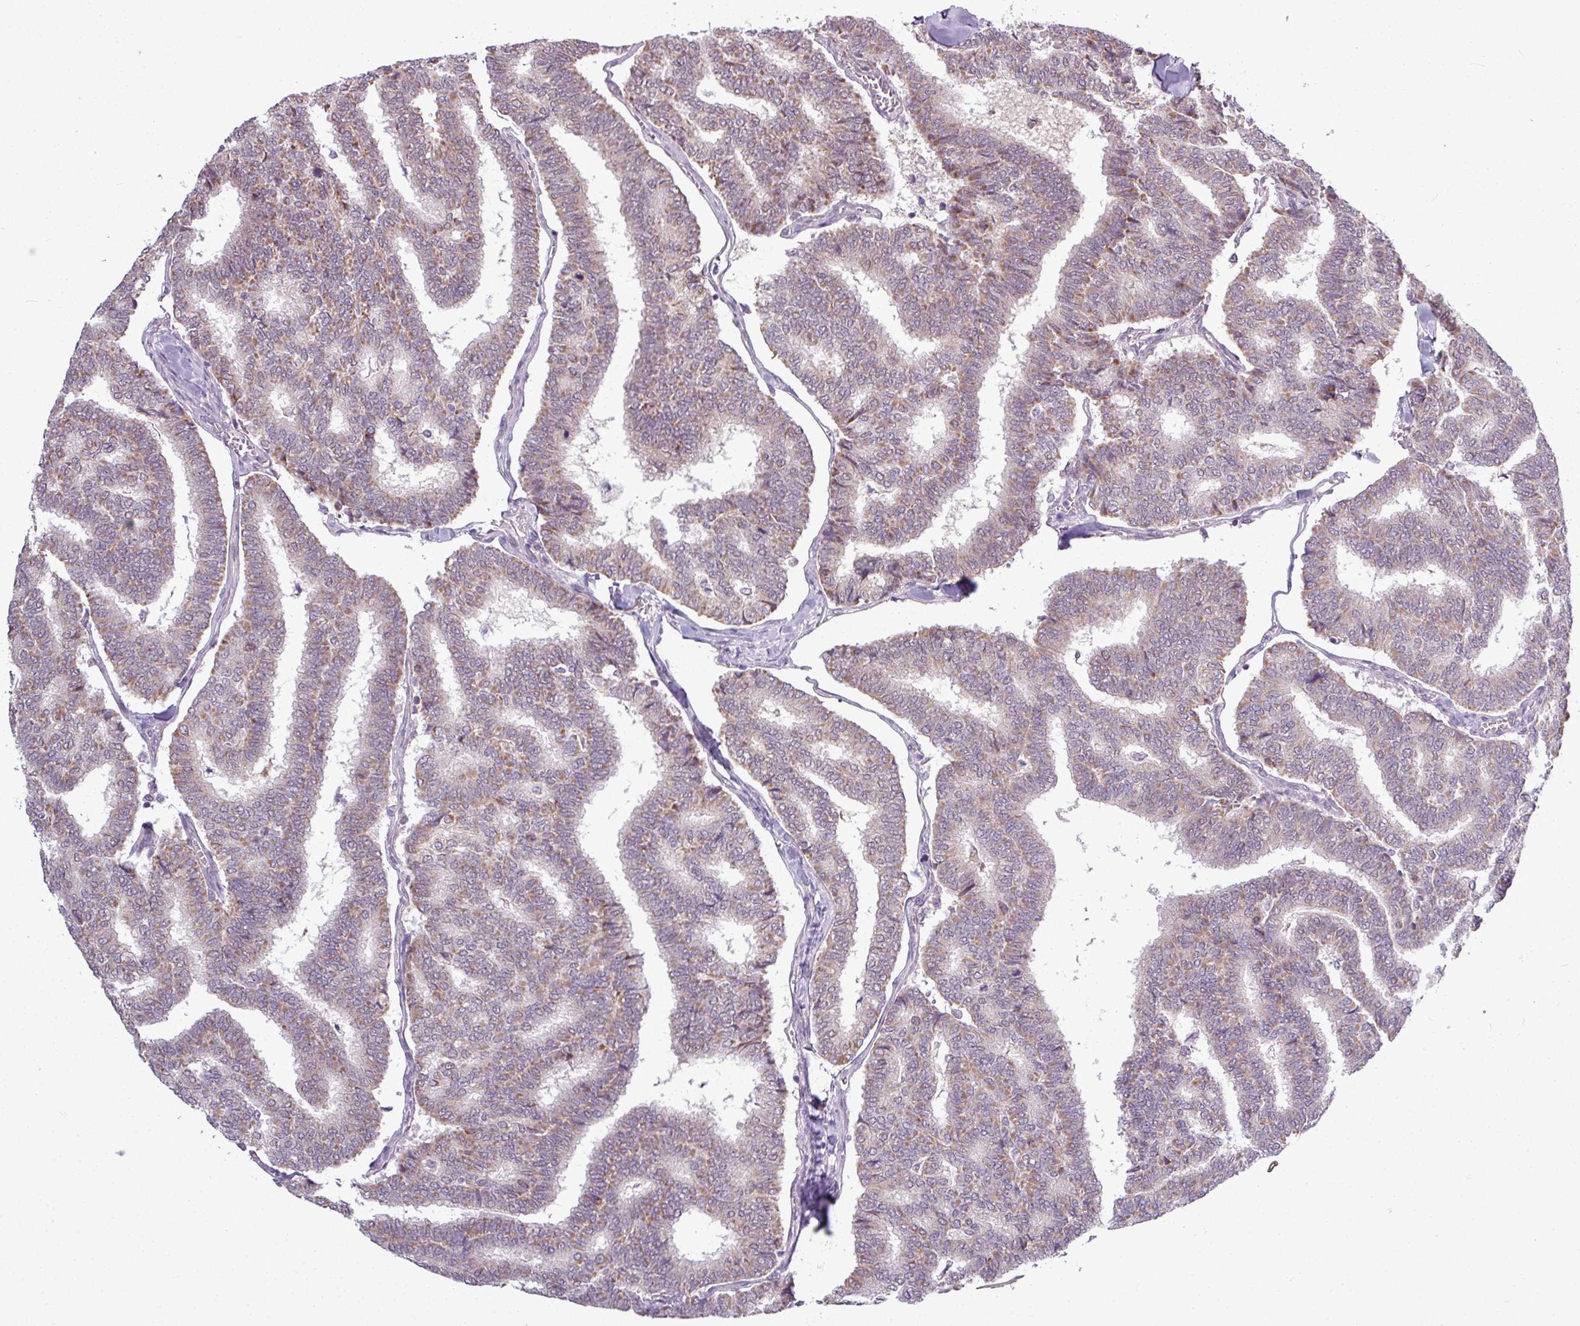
{"staining": {"intensity": "weak", "quantity": ">75%", "location": "cytoplasmic/membranous"}, "tissue": "thyroid cancer", "cell_type": "Tumor cells", "image_type": "cancer", "snomed": [{"axis": "morphology", "description": "Papillary adenocarcinoma, NOS"}, {"axis": "topography", "description": "Thyroid gland"}], "caption": "Thyroid cancer was stained to show a protein in brown. There is low levels of weak cytoplasmic/membranous staining in about >75% of tumor cells.", "gene": "ZNF217", "patient": {"sex": "female", "age": 35}}